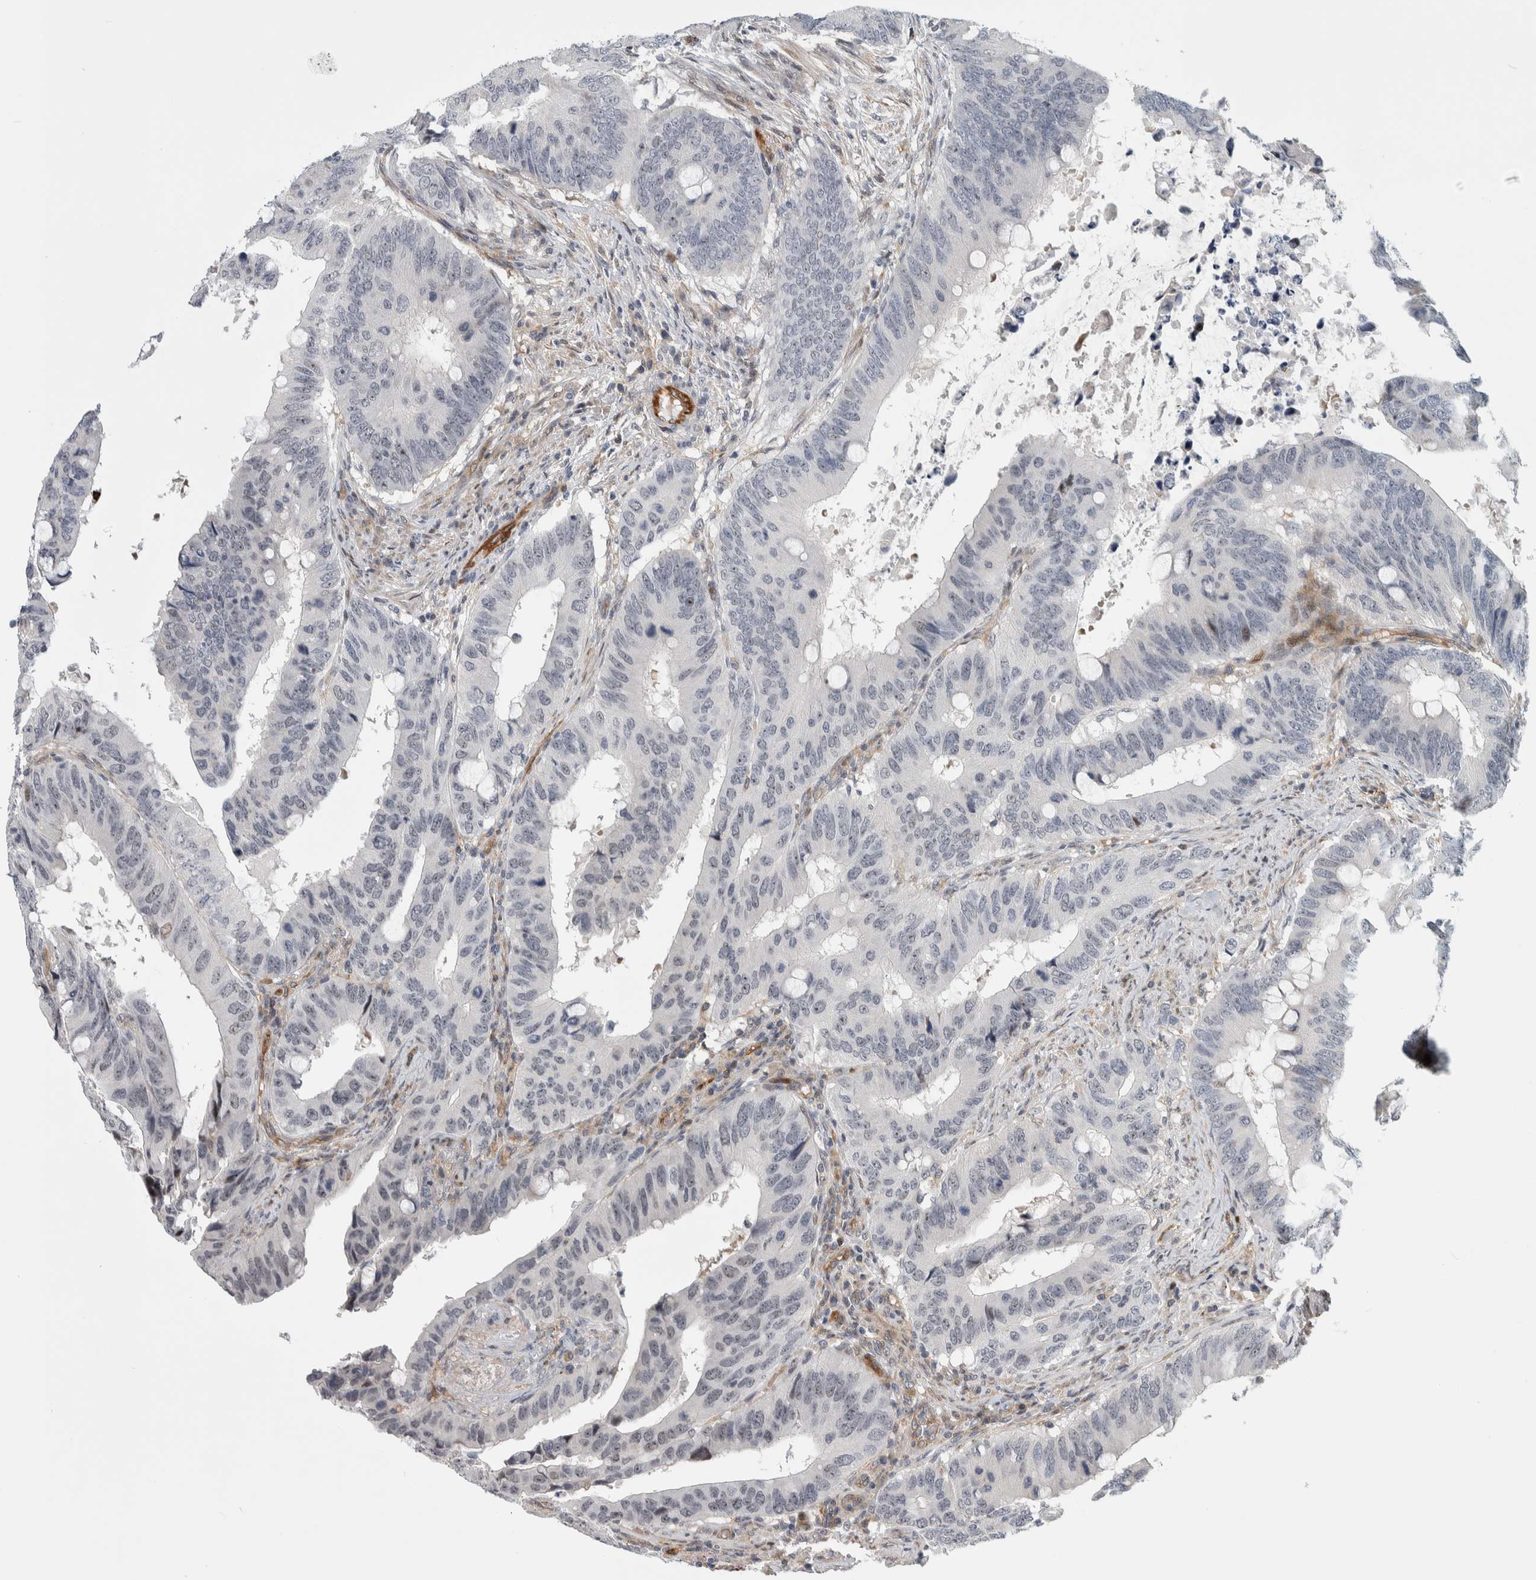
{"staining": {"intensity": "moderate", "quantity": "<25%", "location": "nuclear"}, "tissue": "colorectal cancer", "cell_type": "Tumor cells", "image_type": "cancer", "snomed": [{"axis": "morphology", "description": "Adenocarcinoma, NOS"}, {"axis": "topography", "description": "Colon"}], "caption": "Immunohistochemical staining of colorectal cancer (adenocarcinoma) demonstrates low levels of moderate nuclear staining in about <25% of tumor cells.", "gene": "MSL1", "patient": {"sex": "male", "age": 71}}